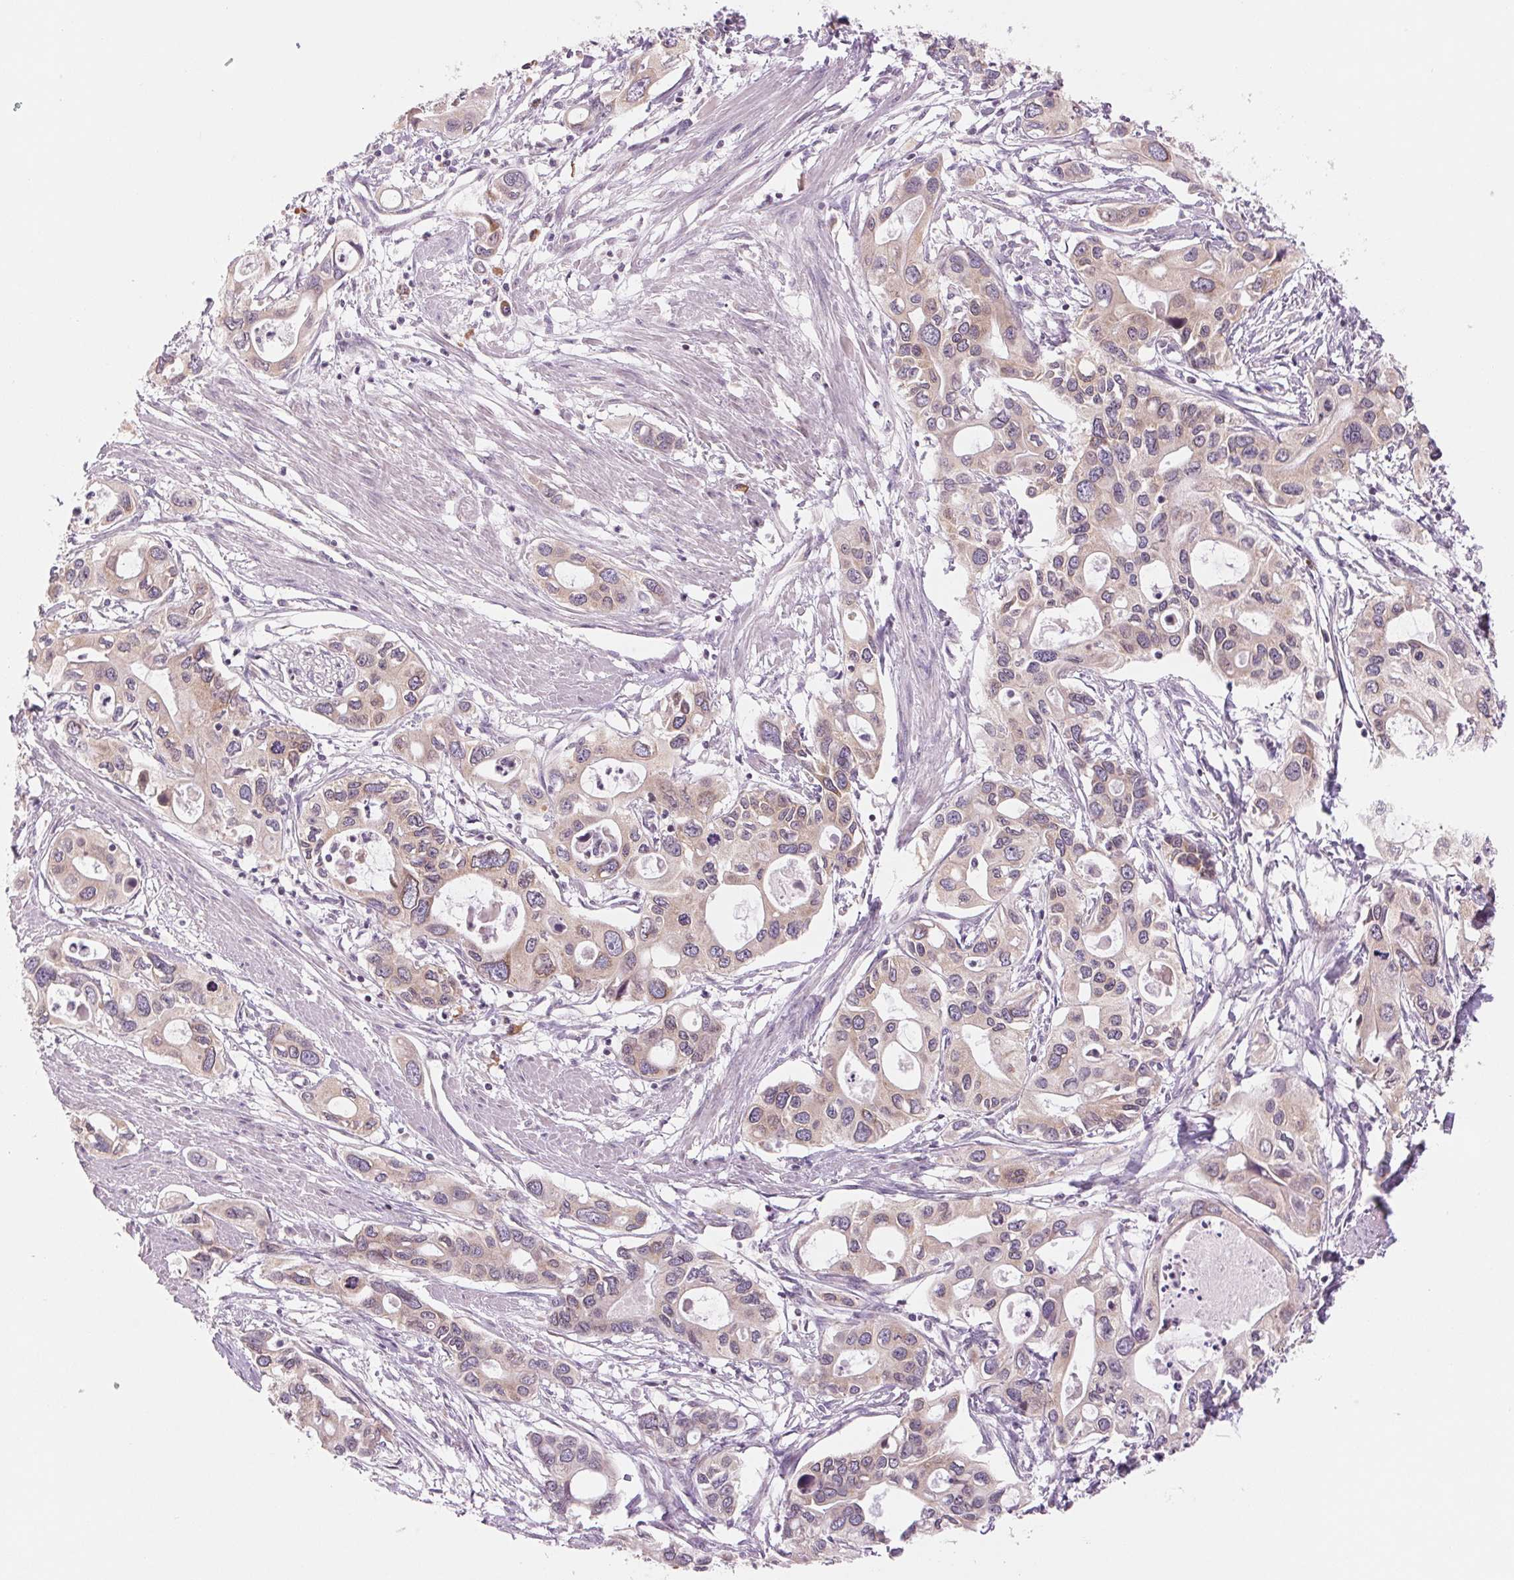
{"staining": {"intensity": "weak", "quantity": "25%-75%", "location": "cytoplasmic/membranous"}, "tissue": "pancreatic cancer", "cell_type": "Tumor cells", "image_type": "cancer", "snomed": [{"axis": "morphology", "description": "Adenocarcinoma, NOS"}, {"axis": "topography", "description": "Pancreas"}], "caption": "Immunohistochemical staining of human pancreatic cancer displays low levels of weak cytoplasmic/membranous staining in approximately 25%-75% of tumor cells.", "gene": "TECR", "patient": {"sex": "male", "age": 60}}